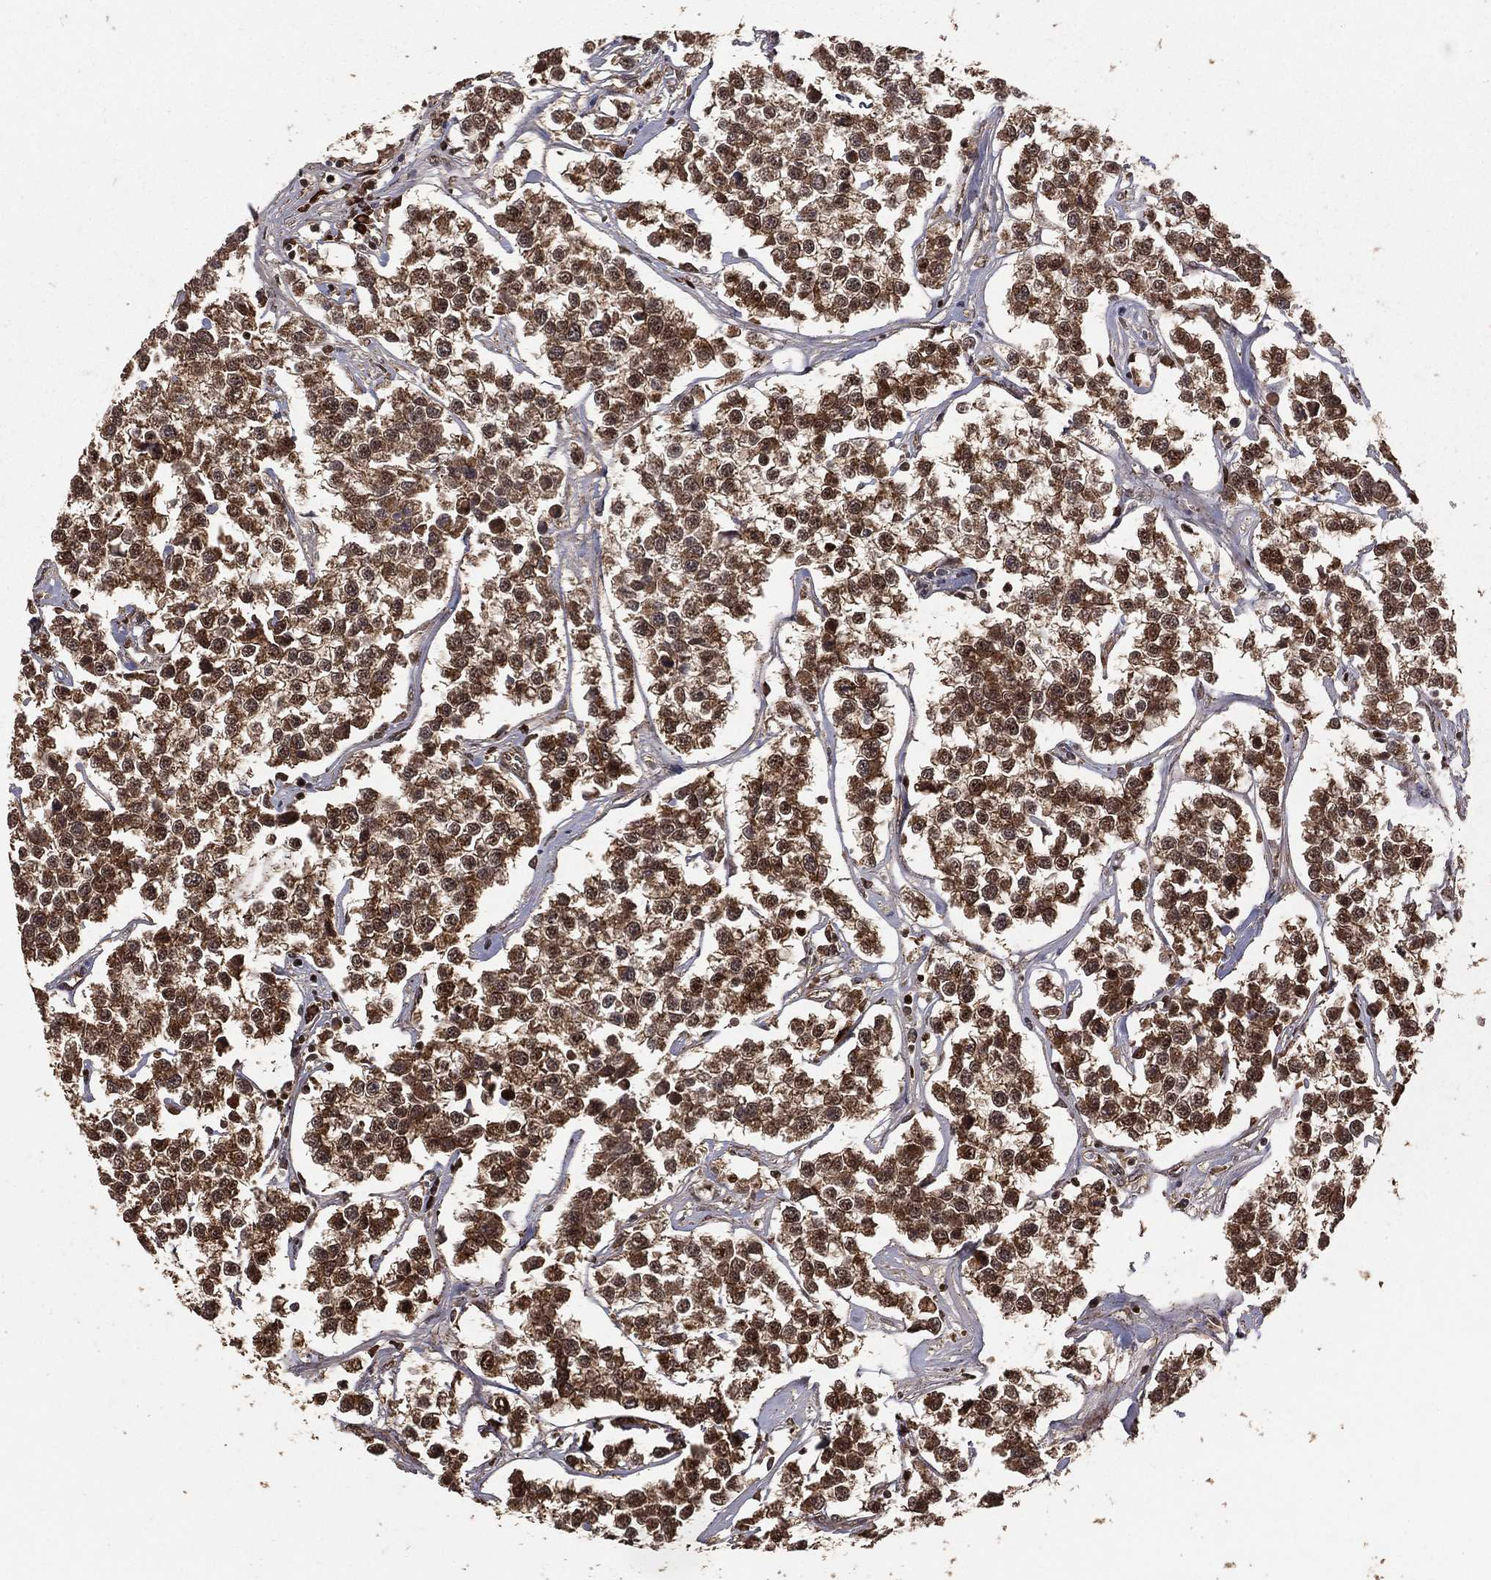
{"staining": {"intensity": "moderate", "quantity": ">75%", "location": "cytoplasmic/membranous,nuclear"}, "tissue": "testis cancer", "cell_type": "Tumor cells", "image_type": "cancer", "snomed": [{"axis": "morphology", "description": "Seminoma, NOS"}, {"axis": "topography", "description": "Testis"}], "caption": "Immunohistochemistry (IHC) (DAB) staining of human testis cancer (seminoma) demonstrates moderate cytoplasmic/membranous and nuclear protein staining in approximately >75% of tumor cells.", "gene": "MAPK1", "patient": {"sex": "male", "age": 59}}